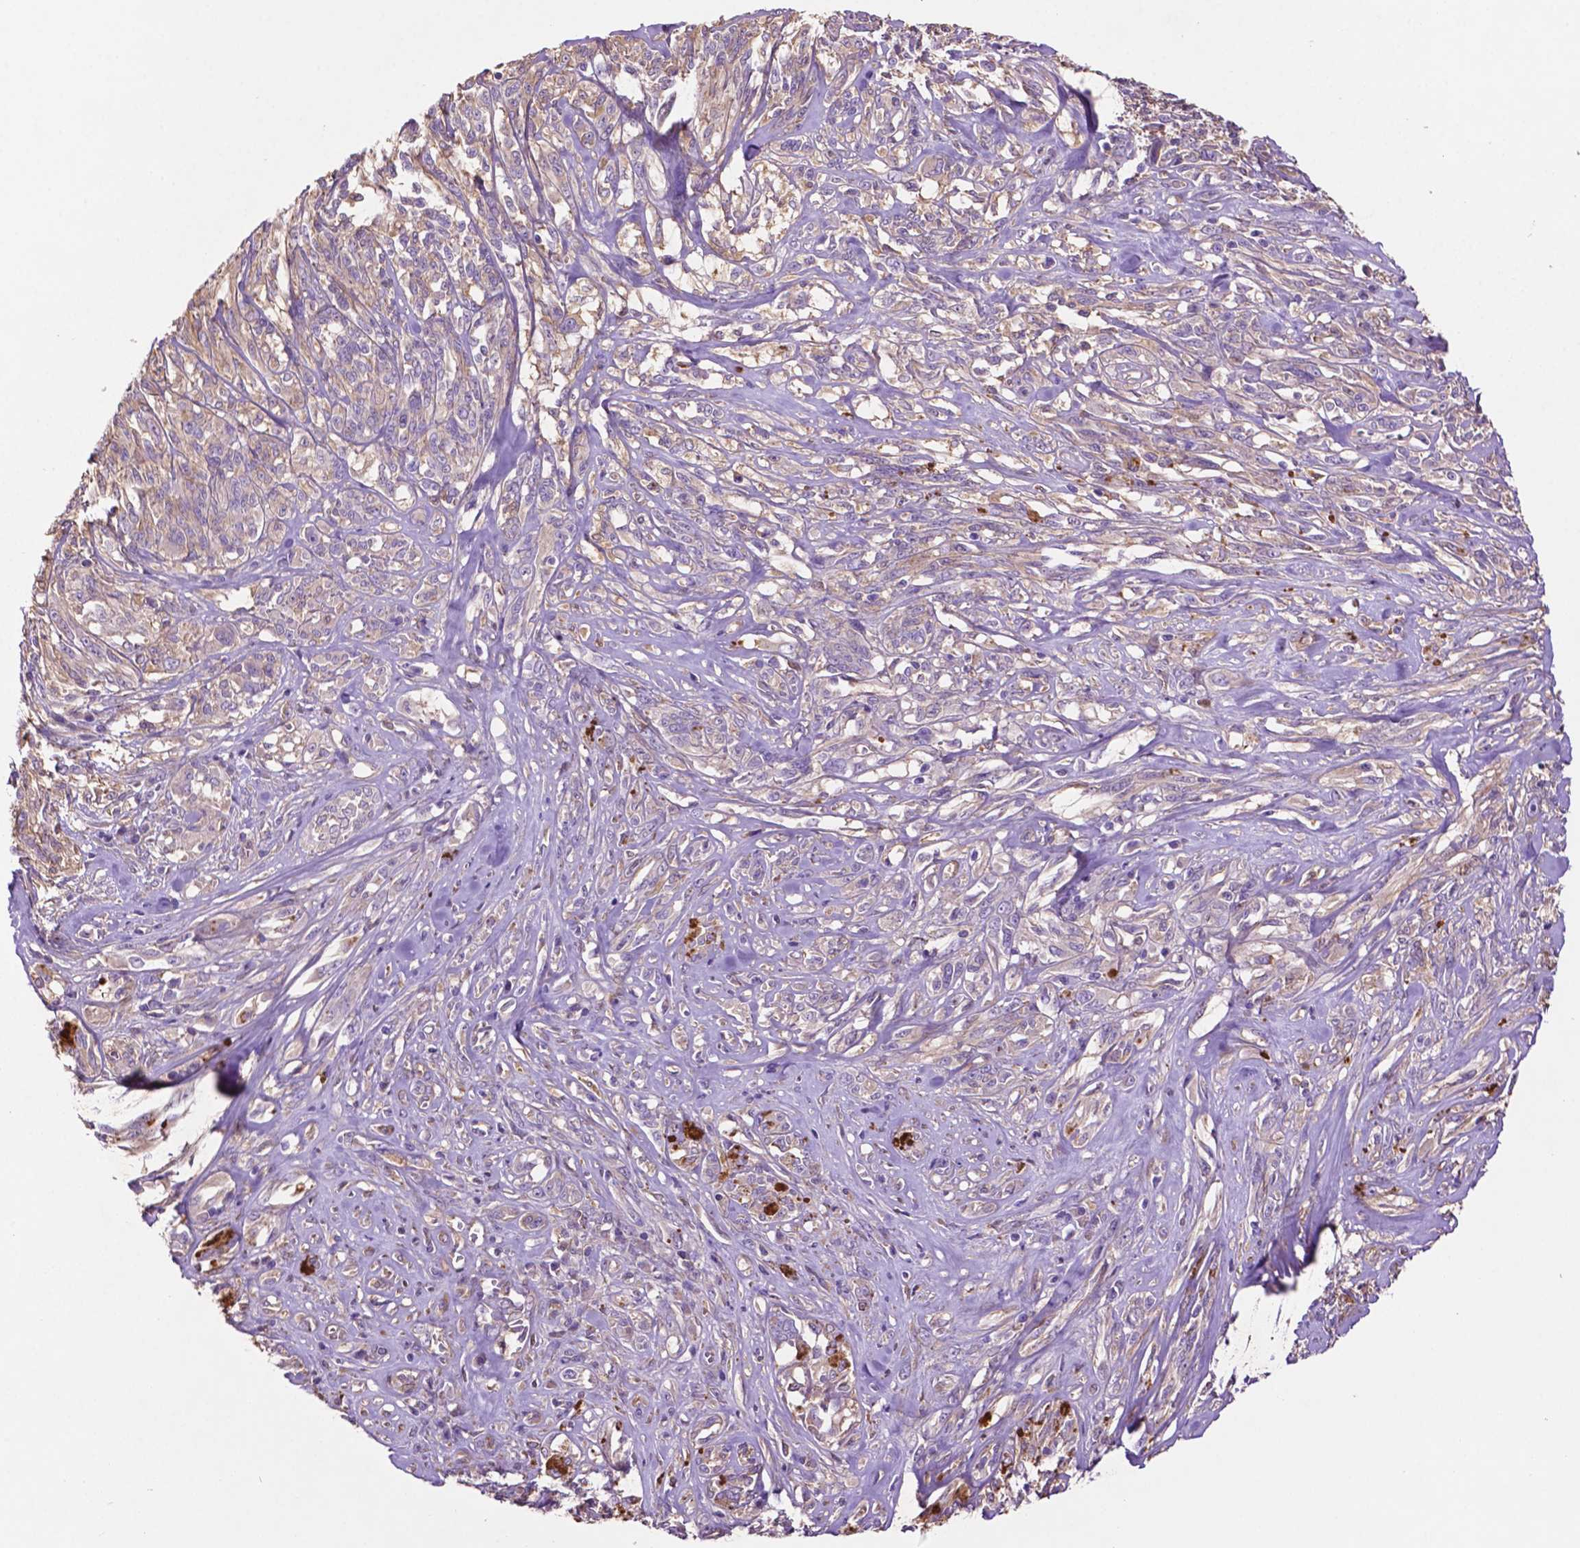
{"staining": {"intensity": "negative", "quantity": "none", "location": "none"}, "tissue": "melanoma", "cell_type": "Tumor cells", "image_type": "cancer", "snomed": [{"axis": "morphology", "description": "Malignant melanoma, NOS"}, {"axis": "topography", "description": "Skin"}], "caption": "DAB (3,3'-diaminobenzidine) immunohistochemical staining of malignant melanoma displays no significant staining in tumor cells. (DAB (3,3'-diaminobenzidine) immunohistochemistry (IHC) visualized using brightfield microscopy, high magnification).", "gene": "GDPD5", "patient": {"sex": "female", "age": 91}}